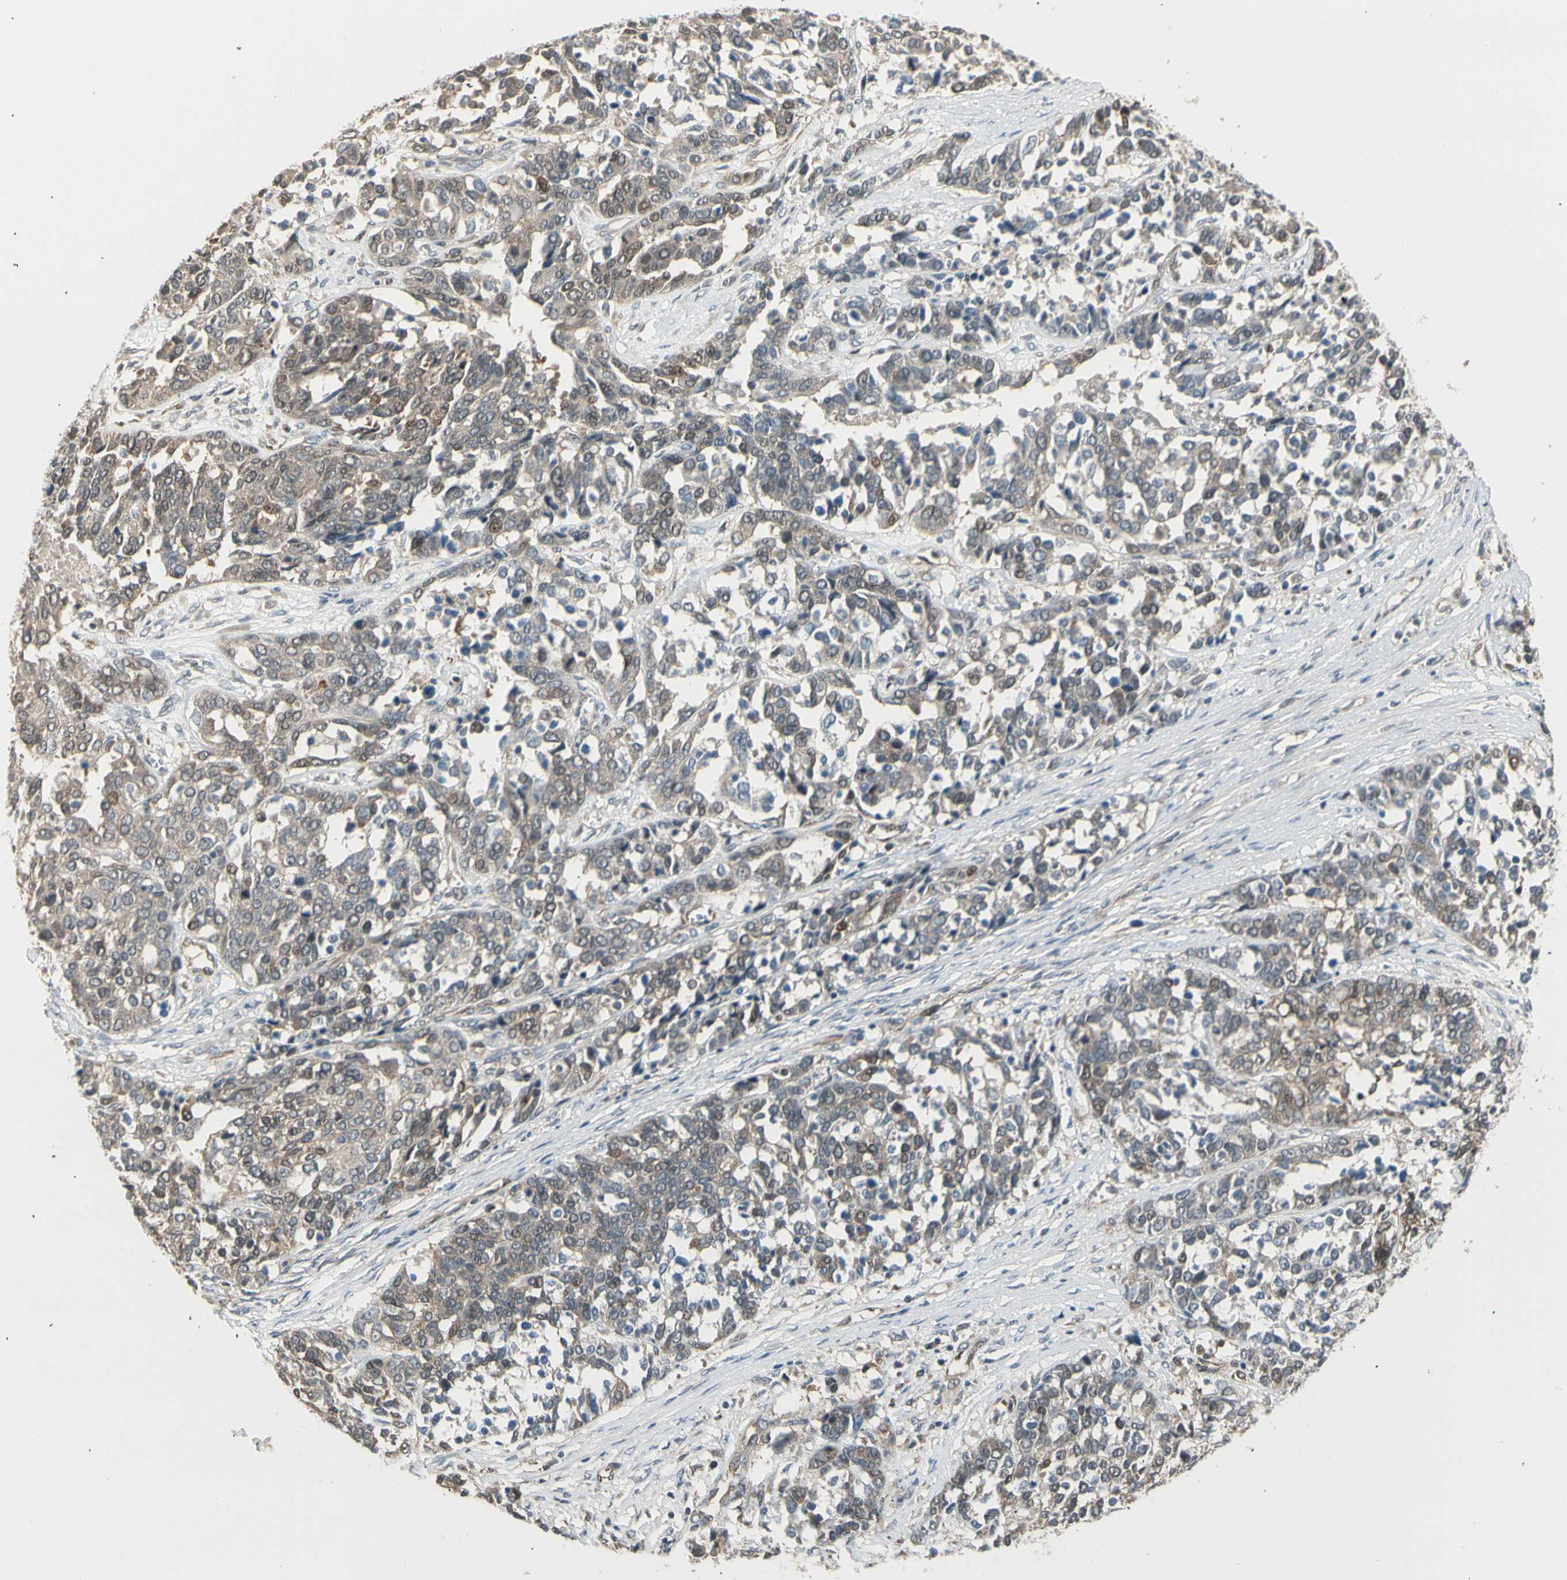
{"staining": {"intensity": "weak", "quantity": "25%-75%", "location": "cytoplasmic/membranous,nuclear"}, "tissue": "ovarian cancer", "cell_type": "Tumor cells", "image_type": "cancer", "snomed": [{"axis": "morphology", "description": "Cystadenocarcinoma, serous, NOS"}, {"axis": "topography", "description": "Ovary"}], "caption": "The immunohistochemical stain shows weak cytoplasmic/membranous and nuclear staining in tumor cells of serous cystadenocarcinoma (ovarian) tissue. (Brightfield microscopy of DAB IHC at high magnification).", "gene": "SVBP", "patient": {"sex": "female", "age": 44}}